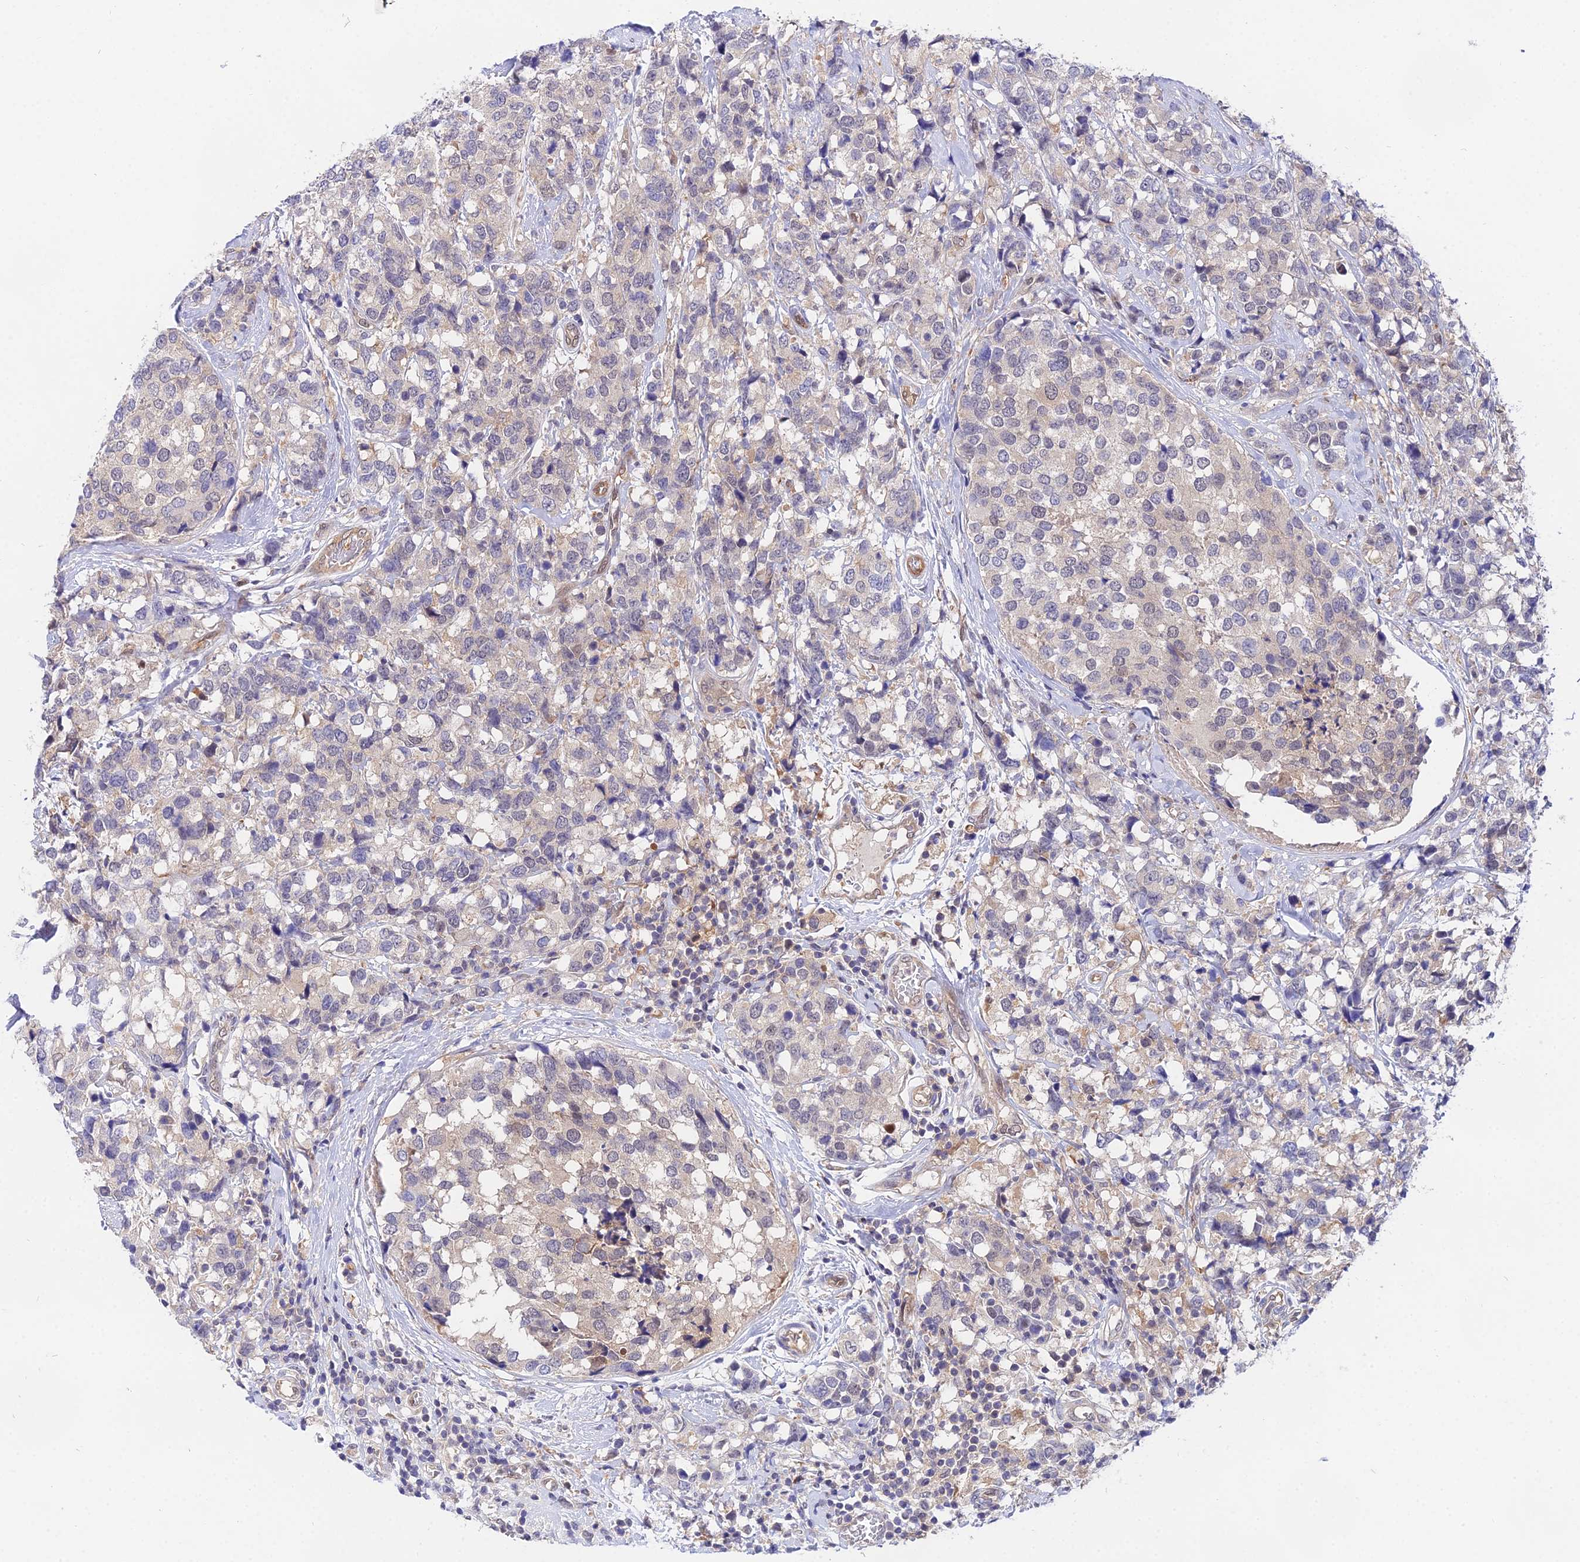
{"staining": {"intensity": "weak", "quantity": "<25%", "location": "cytoplasmic/membranous"}, "tissue": "breast cancer", "cell_type": "Tumor cells", "image_type": "cancer", "snomed": [{"axis": "morphology", "description": "Lobular carcinoma"}, {"axis": "topography", "description": "Breast"}], "caption": "A high-resolution image shows immunohistochemistry staining of breast cancer, which demonstrates no significant staining in tumor cells.", "gene": "PPP2R2C", "patient": {"sex": "female", "age": 59}}